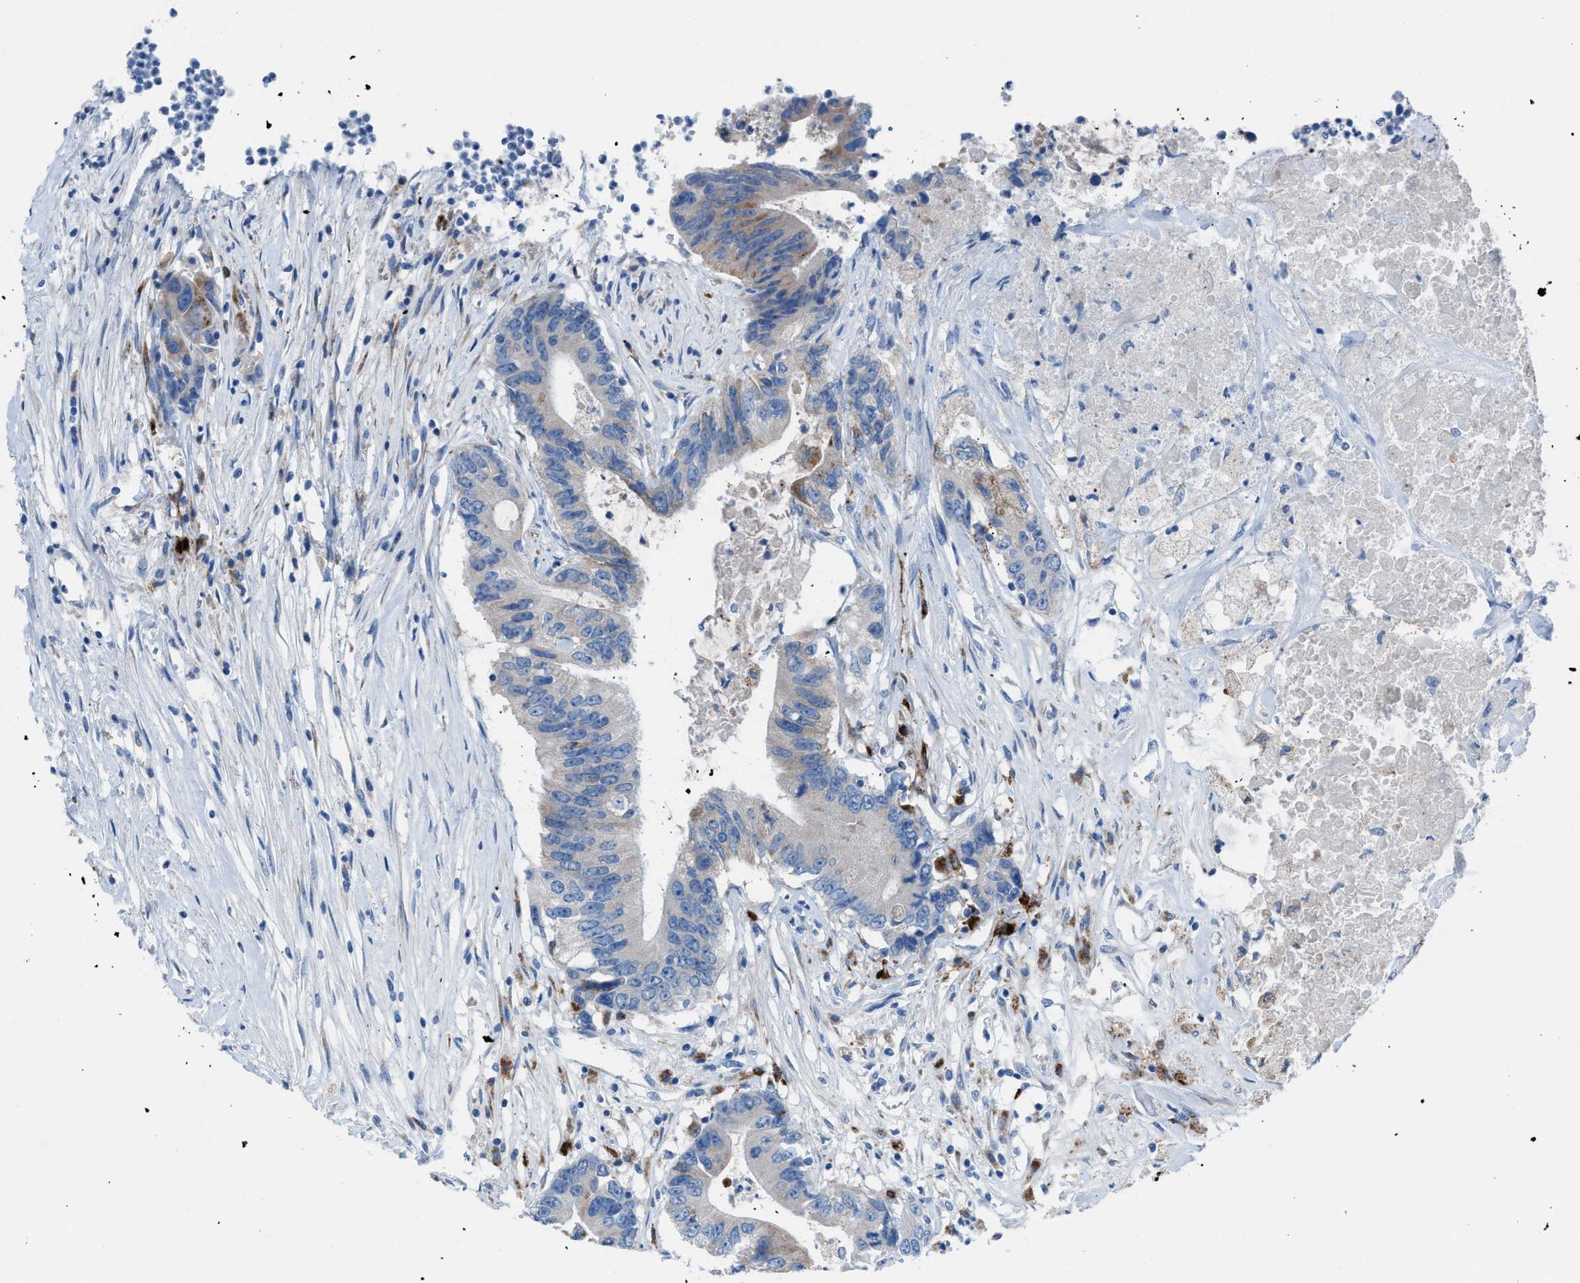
{"staining": {"intensity": "weak", "quantity": "<25%", "location": "cytoplasmic/membranous"}, "tissue": "colorectal cancer", "cell_type": "Tumor cells", "image_type": "cancer", "snomed": [{"axis": "morphology", "description": "Adenocarcinoma, NOS"}, {"axis": "topography", "description": "Colon"}], "caption": "This is an IHC histopathology image of human colorectal adenocarcinoma. There is no positivity in tumor cells.", "gene": "CD1B", "patient": {"sex": "female", "age": 77}}